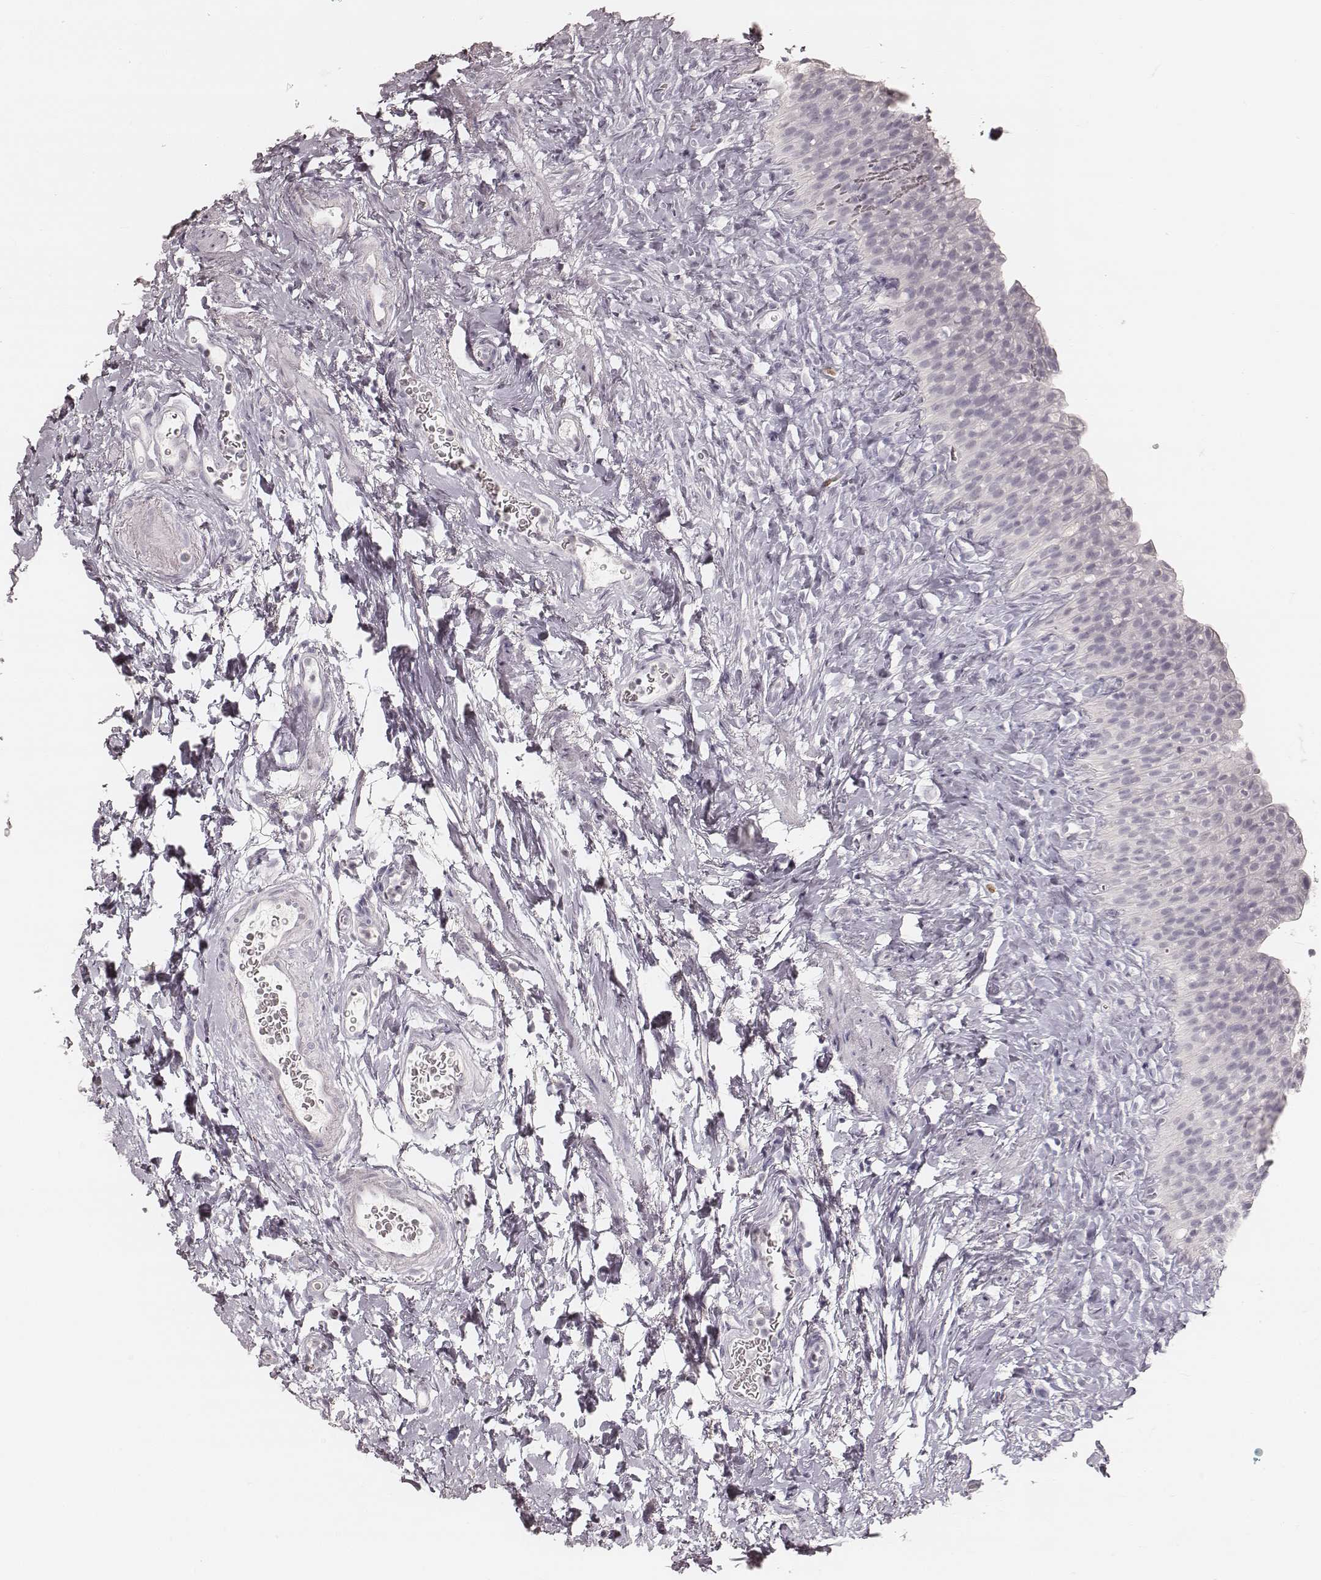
{"staining": {"intensity": "negative", "quantity": "none", "location": "none"}, "tissue": "urinary bladder", "cell_type": "Urothelial cells", "image_type": "normal", "snomed": [{"axis": "morphology", "description": "Normal tissue, NOS"}, {"axis": "topography", "description": "Urinary bladder"}], "caption": "Immunohistochemical staining of unremarkable urinary bladder reveals no significant staining in urothelial cells.", "gene": "TEX37", "patient": {"sex": "male", "age": 76}}